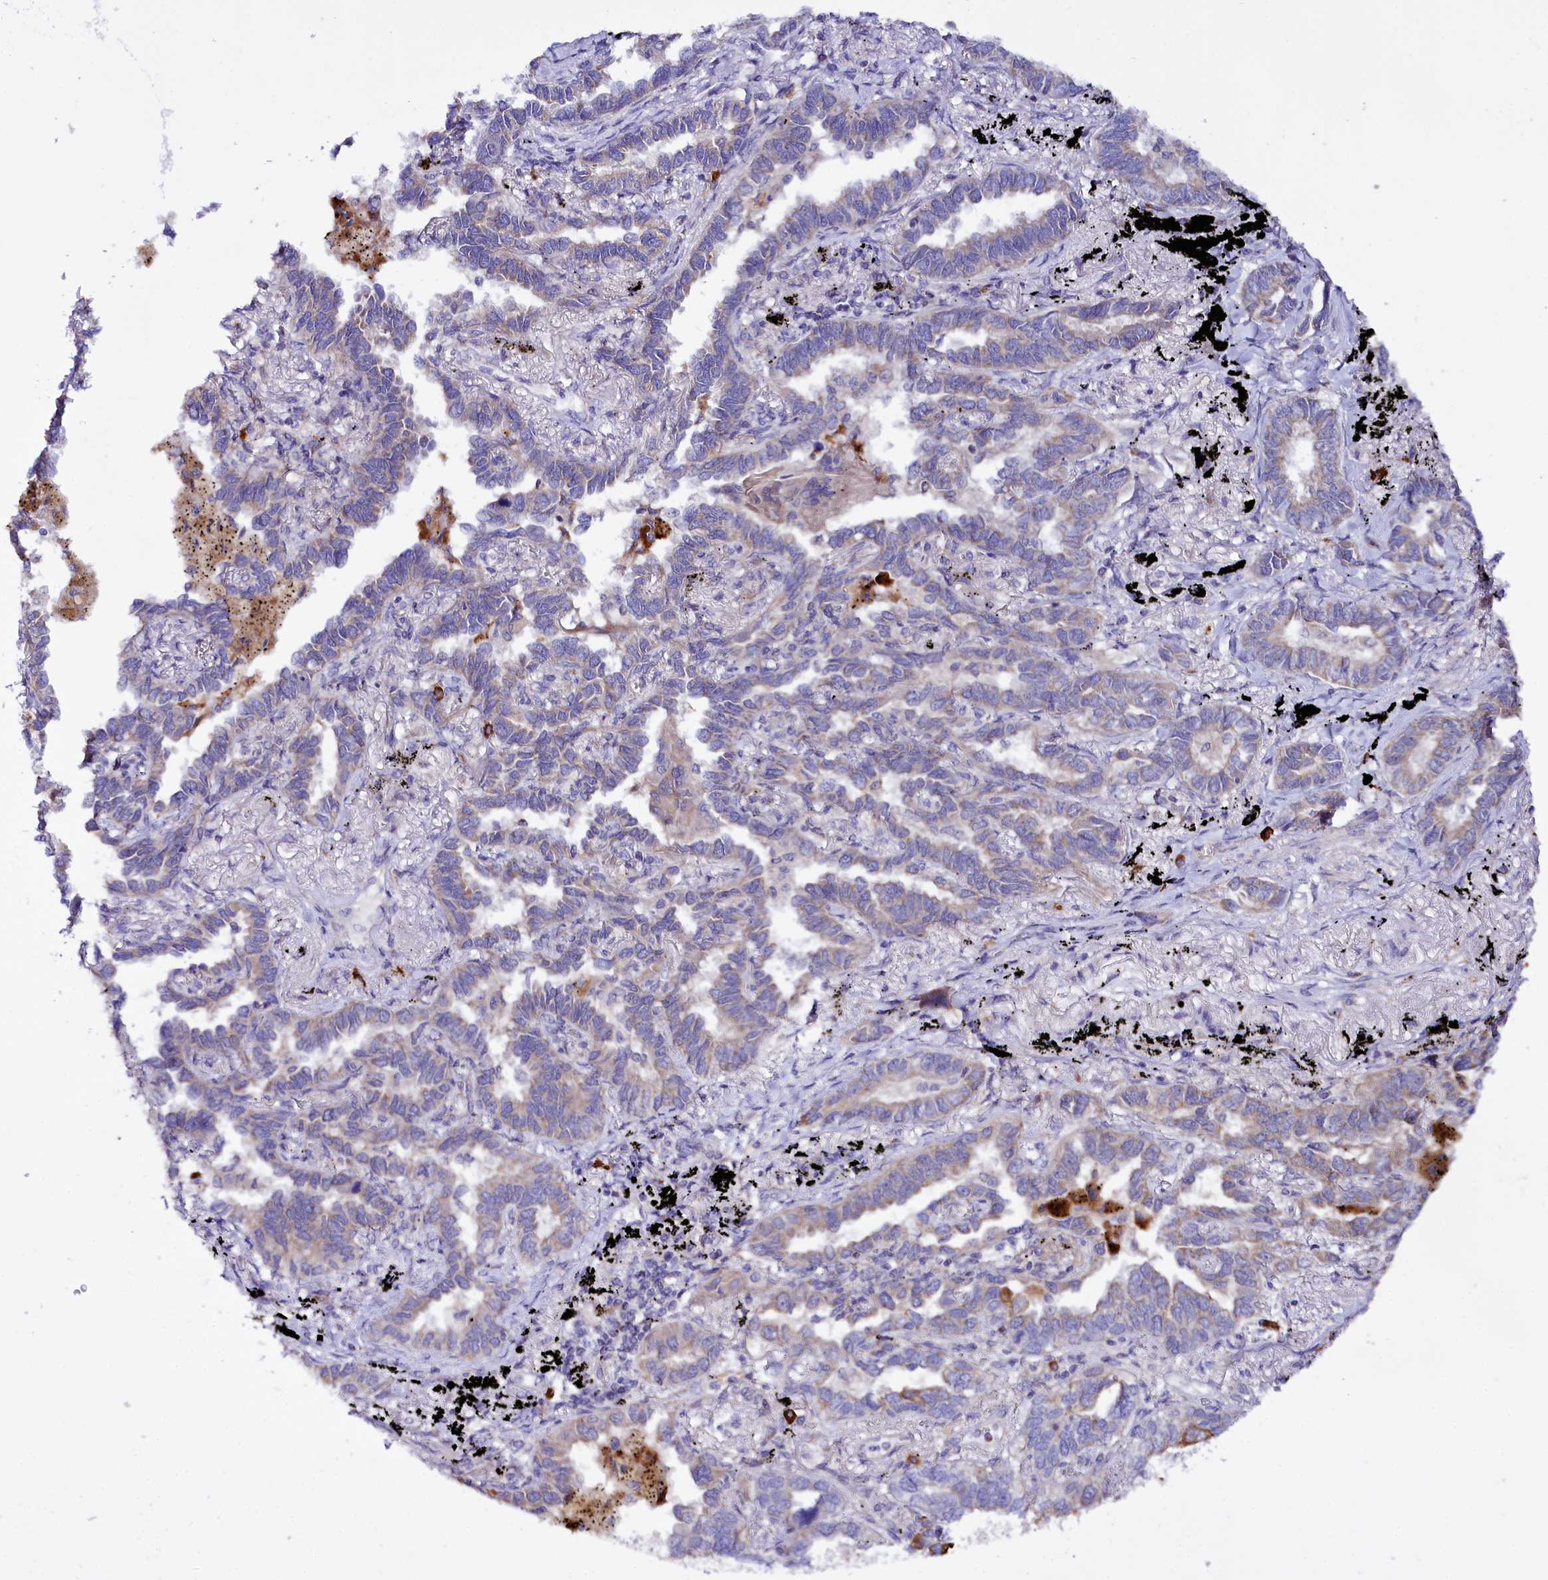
{"staining": {"intensity": "moderate", "quantity": "<25%", "location": "cytoplasmic/membranous"}, "tissue": "lung cancer", "cell_type": "Tumor cells", "image_type": "cancer", "snomed": [{"axis": "morphology", "description": "Adenocarcinoma, NOS"}, {"axis": "topography", "description": "Lung"}], "caption": "Protein expression analysis of lung cancer displays moderate cytoplasmic/membranous staining in approximately <25% of tumor cells.", "gene": "ZNF45", "patient": {"sex": "male", "age": 67}}